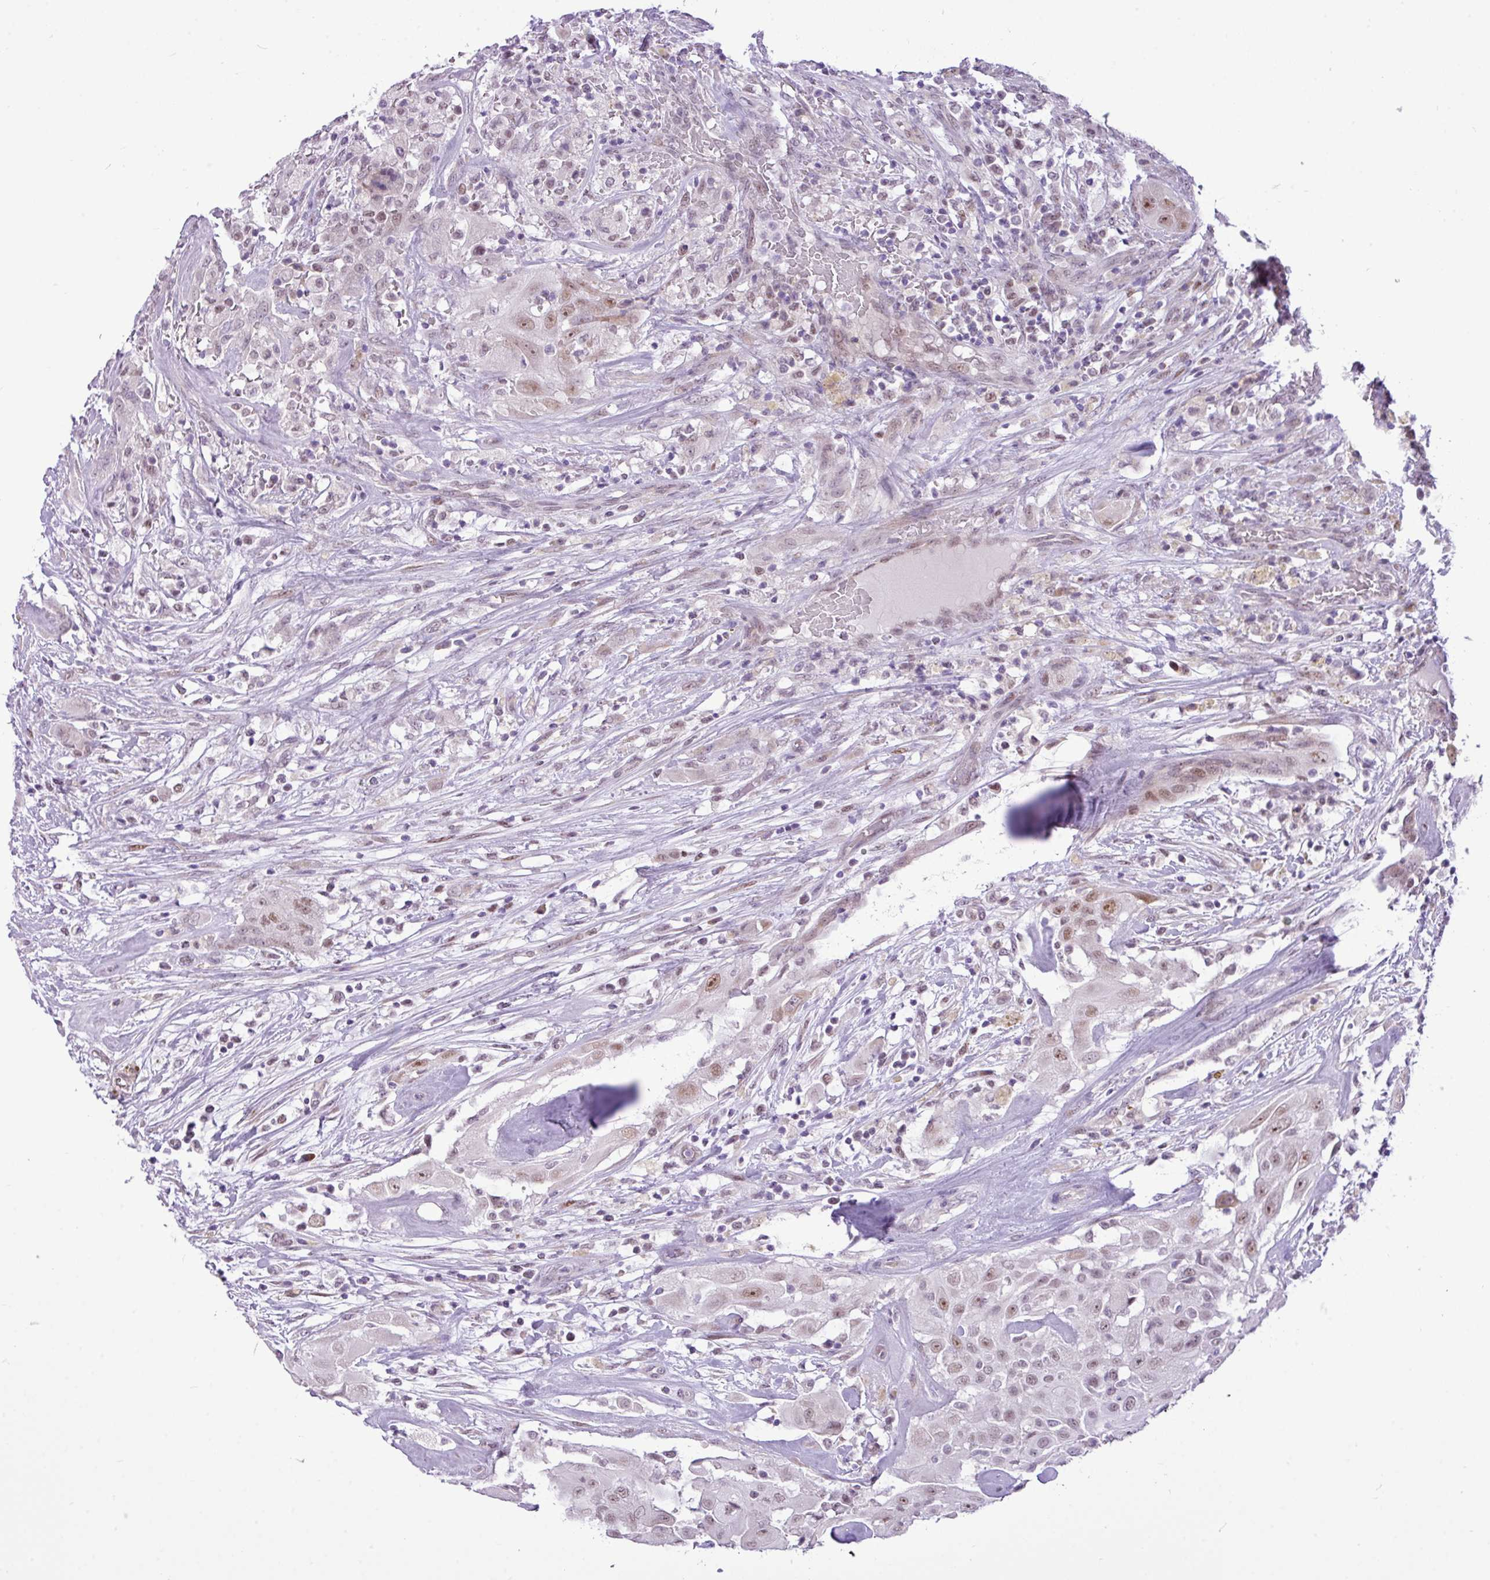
{"staining": {"intensity": "weak", "quantity": ">75%", "location": "nuclear"}, "tissue": "thyroid cancer", "cell_type": "Tumor cells", "image_type": "cancer", "snomed": [{"axis": "morphology", "description": "Papillary adenocarcinoma, NOS"}, {"axis": "topography", "description": "Thyroid gland"}], "caption": "Immunohistochemistry (IHC) histopathology image of human thyroid cancer (papillary adenocarcinoma) stained for a protein (brown), which reveals low levels of weak nuclear staining in about >75% of tumor cells.", "gene": "ELOA2", "patient": {"sex": "female", "age": 59}}